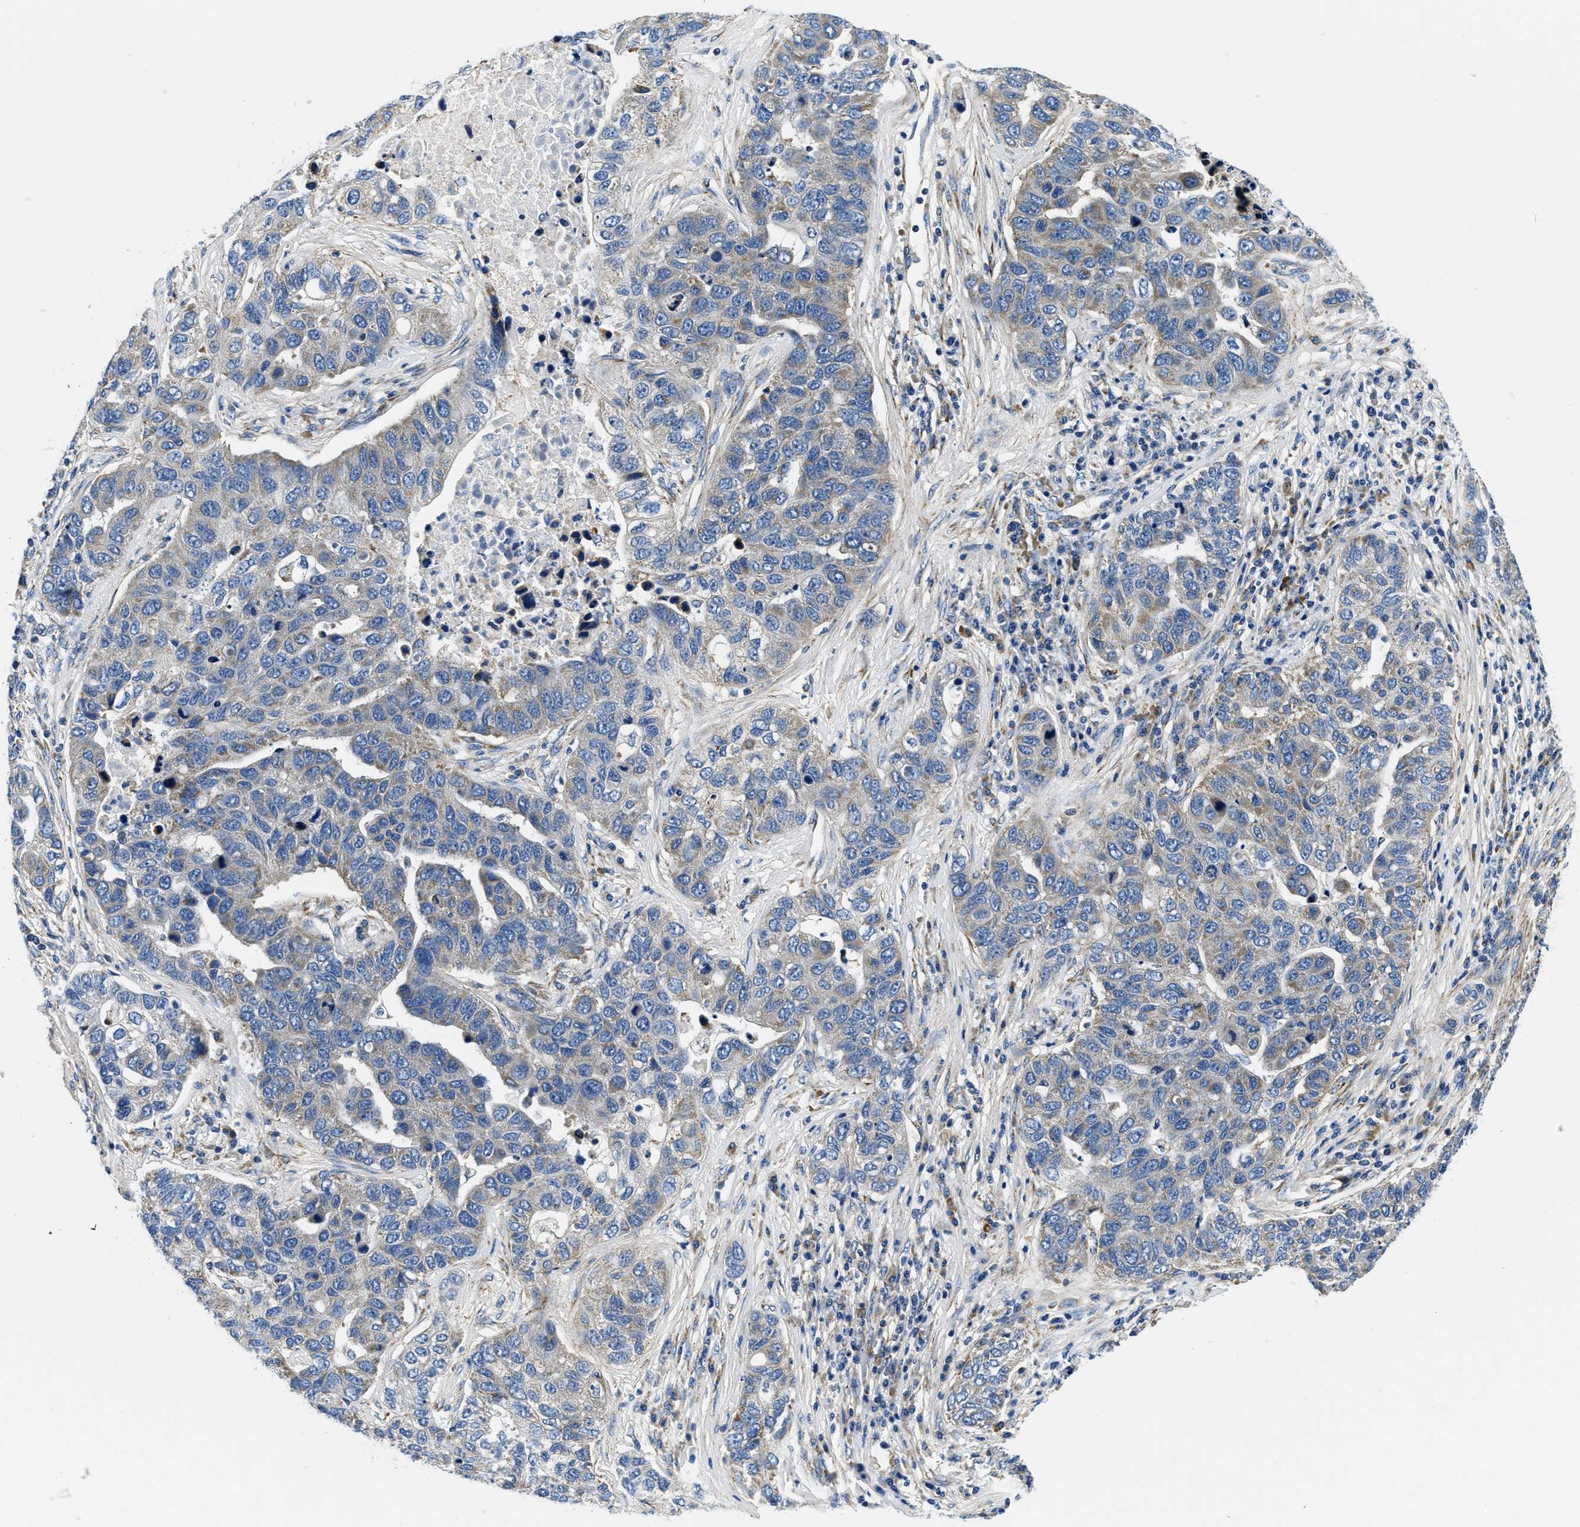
{"staining": {"intensity": "weak", "quantity": "<25%", "location": "cytoplasmic/membranous"}, "tissue": "pancreatic cancer", "cell_type": "Tumor cells", "image_type": "cancer", "snomed": [{"axis": "morphology", "description": "Adenocarcinoma, NOS"}, {"axis": "topography", "description": "Pancreas"}], "caption": "An image of pancreatic adenocarcinoma stained for a protein reveals no brown staining in tumor cells.", "gene": "SAMD4B", "patient": {"sex": "female", "age": 61}}